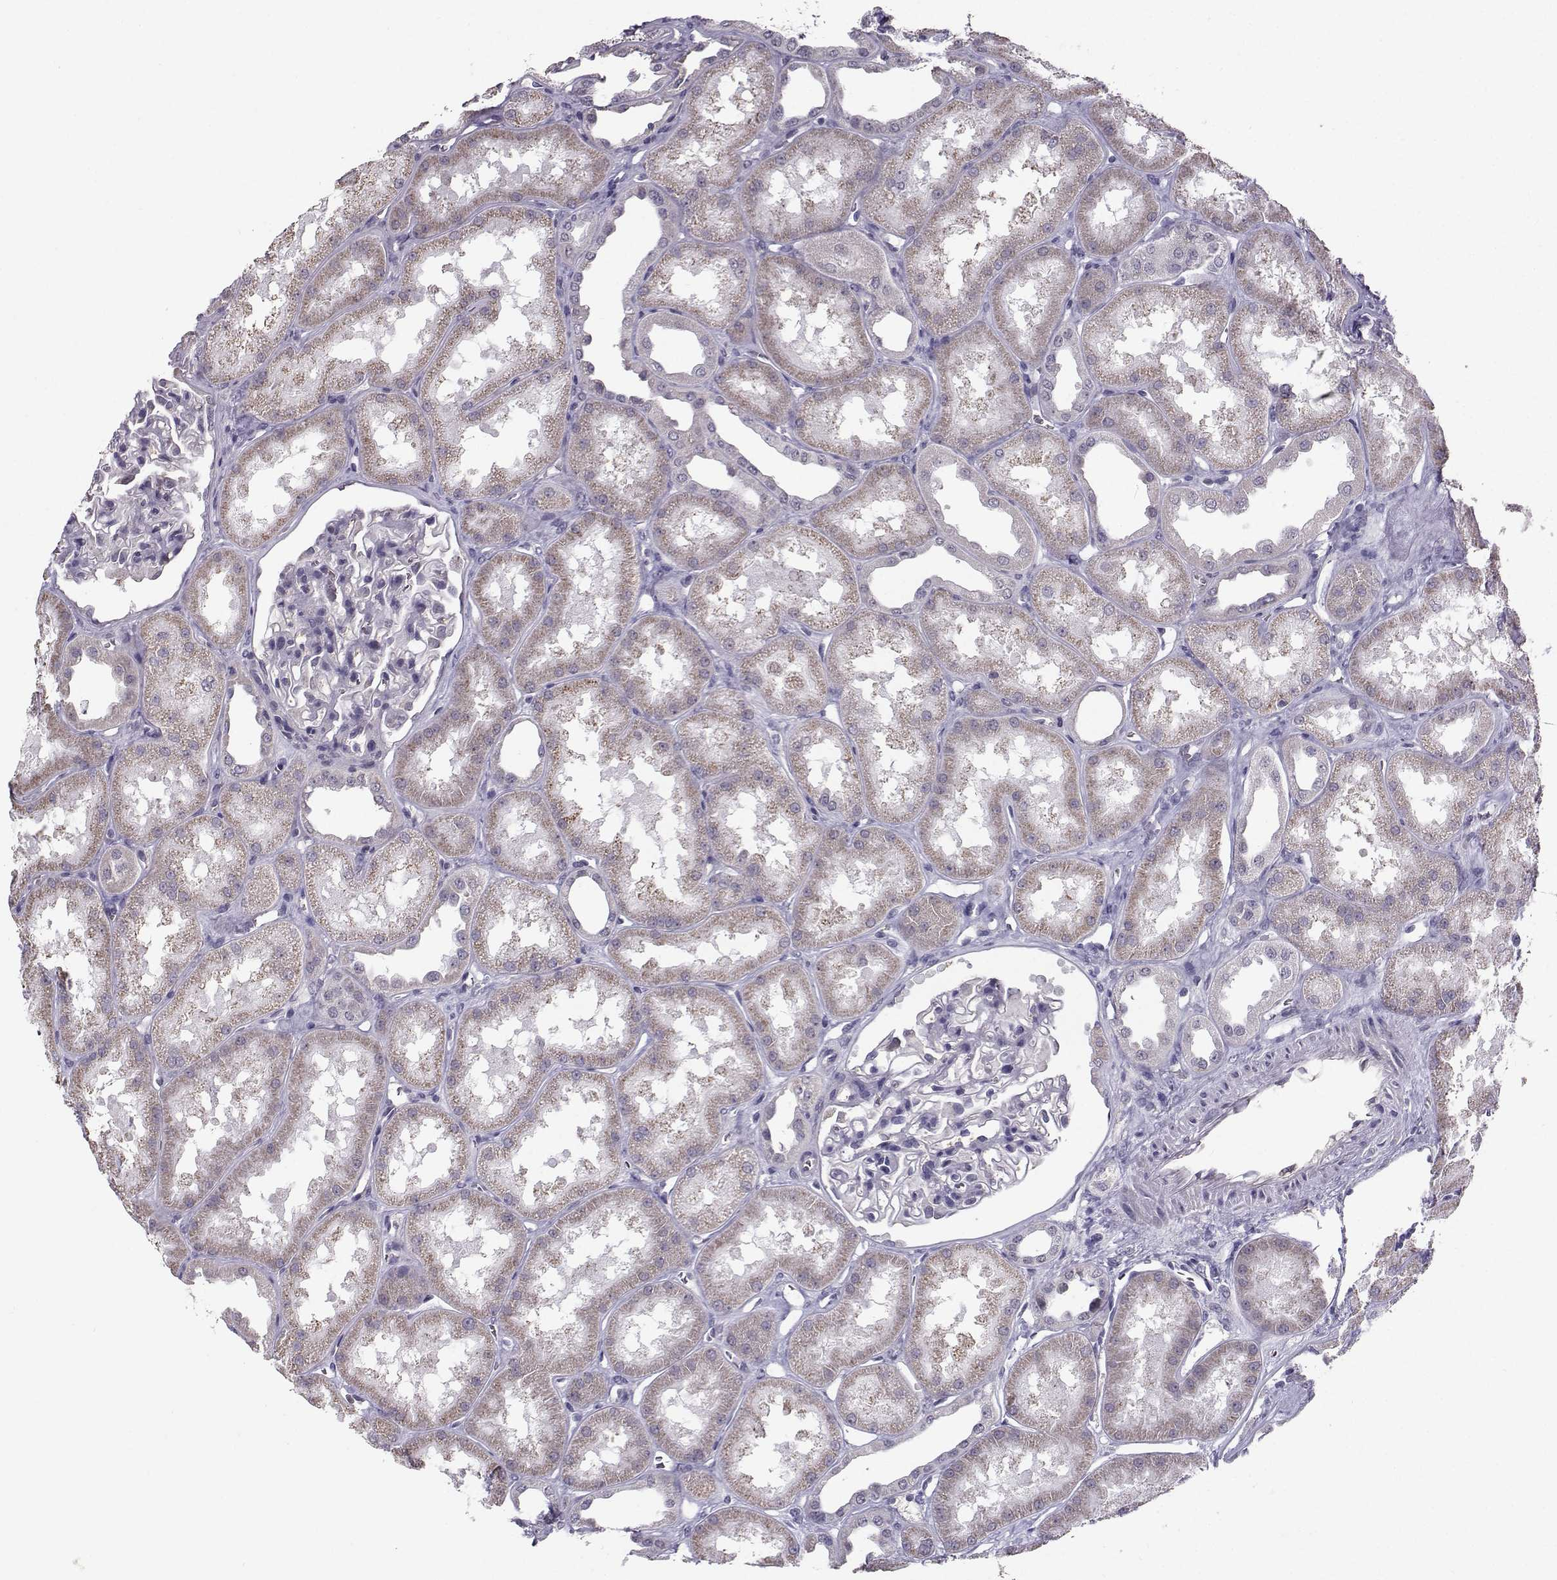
{"staining": {"intensity": "negative", "quantity": "none", "location": "none"}, "tissue": "kidney", "cell_type": "Cells in glomeruli", "image_type": "normal", "snomed": [{"axis": "morphology", "description": "Normal tissue, NOS"}, {"axis": "topography", "description": "Kidney"}], "caption": "The photomicrograph displays no significant expression in cells in glomeruli of kidney.", "gene": "TSPYL5", "patient": {"sex": "male", "age": 61}}